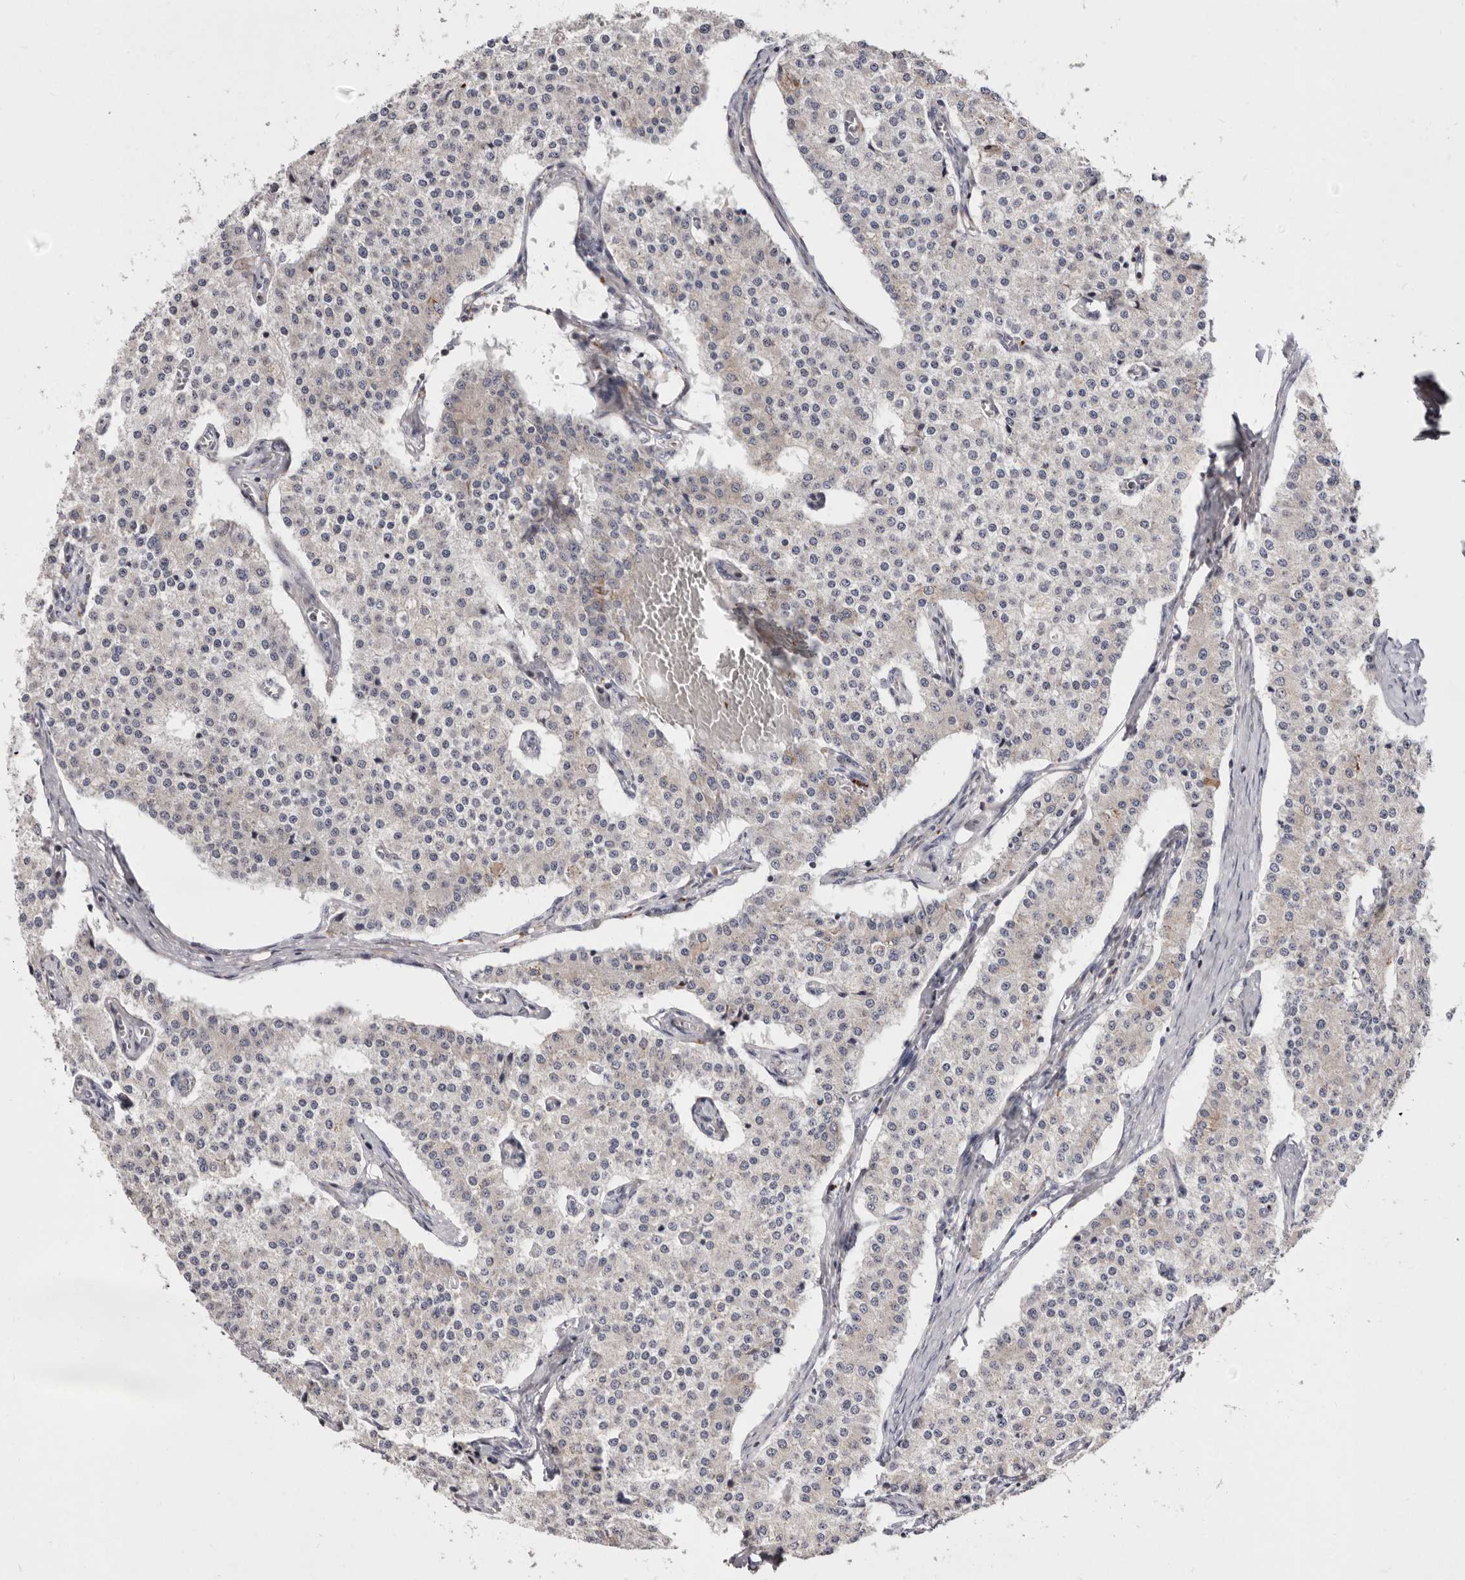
{"staining": {"intensity": "negative", "quantity": "none", "location": "none"}, "tissue": "carcinoid", "cell_type": "Tumor cells", "image_type": "cancer", "snomed": [{"axis": "morphology", "description": "Carcinoid, malignant, NOS"}, {"axis": "topography", "description": "Colon"}], "caption": "Immunohistochemistry photomicrograph of neoplastic tissue: human carcinoid stained with DAB demonstrates no significant protein expression in tumor cells.", "gene": "NUBPL", "patient": {"sex": "female", "age": 52}}